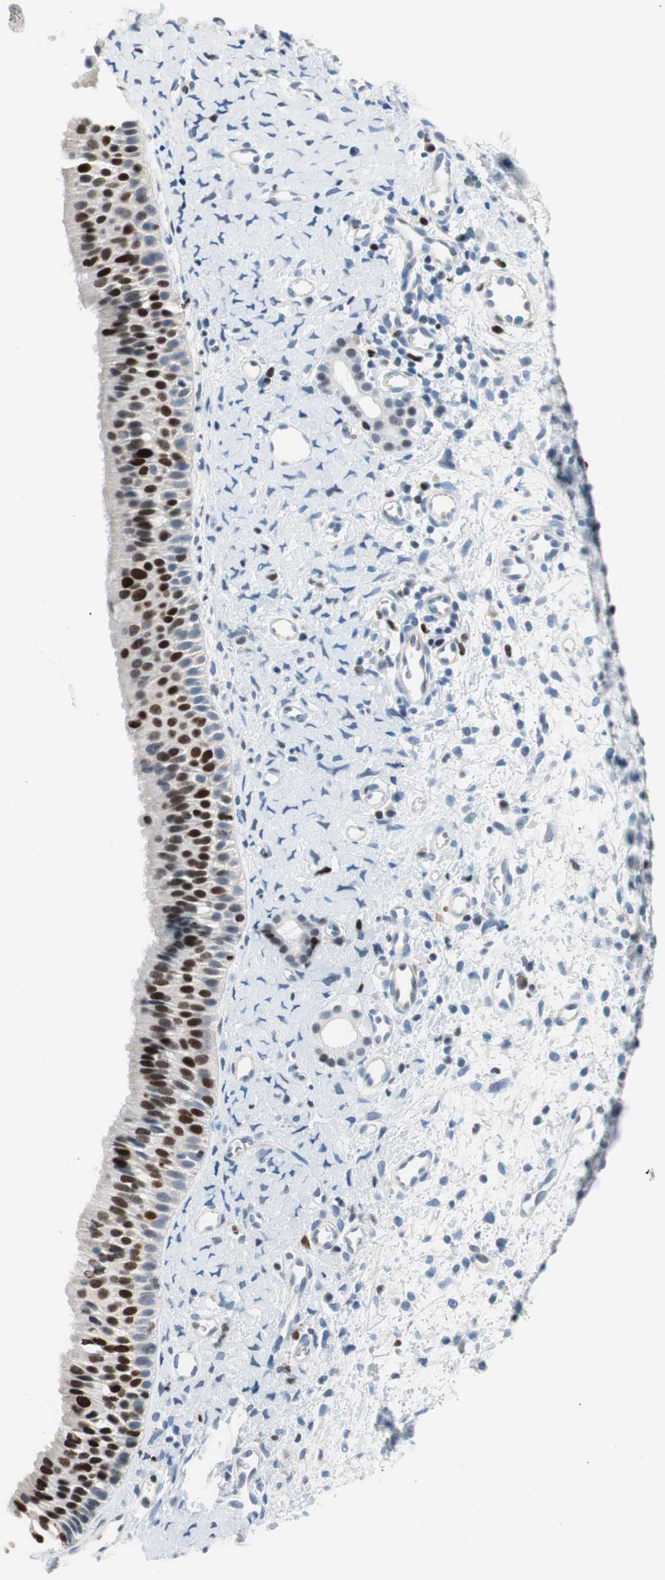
{"staining": {"intensity": "strong", "quantity": "25%-75%", "location": "nuclear"}, "tissue": "nasopharynx", "cell_type": "Respiratory epithelial cells", "image_type": "normal", "snomed": [{"axis": "morphology", "description": "Normal tissue, NOS"}, {"axis": "topography", "description": "Nasopharynx"}], "caption": "A histopathology image of nasopharynx stained for a protein exhibits strong nuclear brown staining in respiratory epithelial cells. The staining was performed using DAB, with brown indicating positive protein expression. Nuclei are stained blue with hematoxylin.", "gene": "EZH2", "patient": {"sex": "male", "age": 22}}